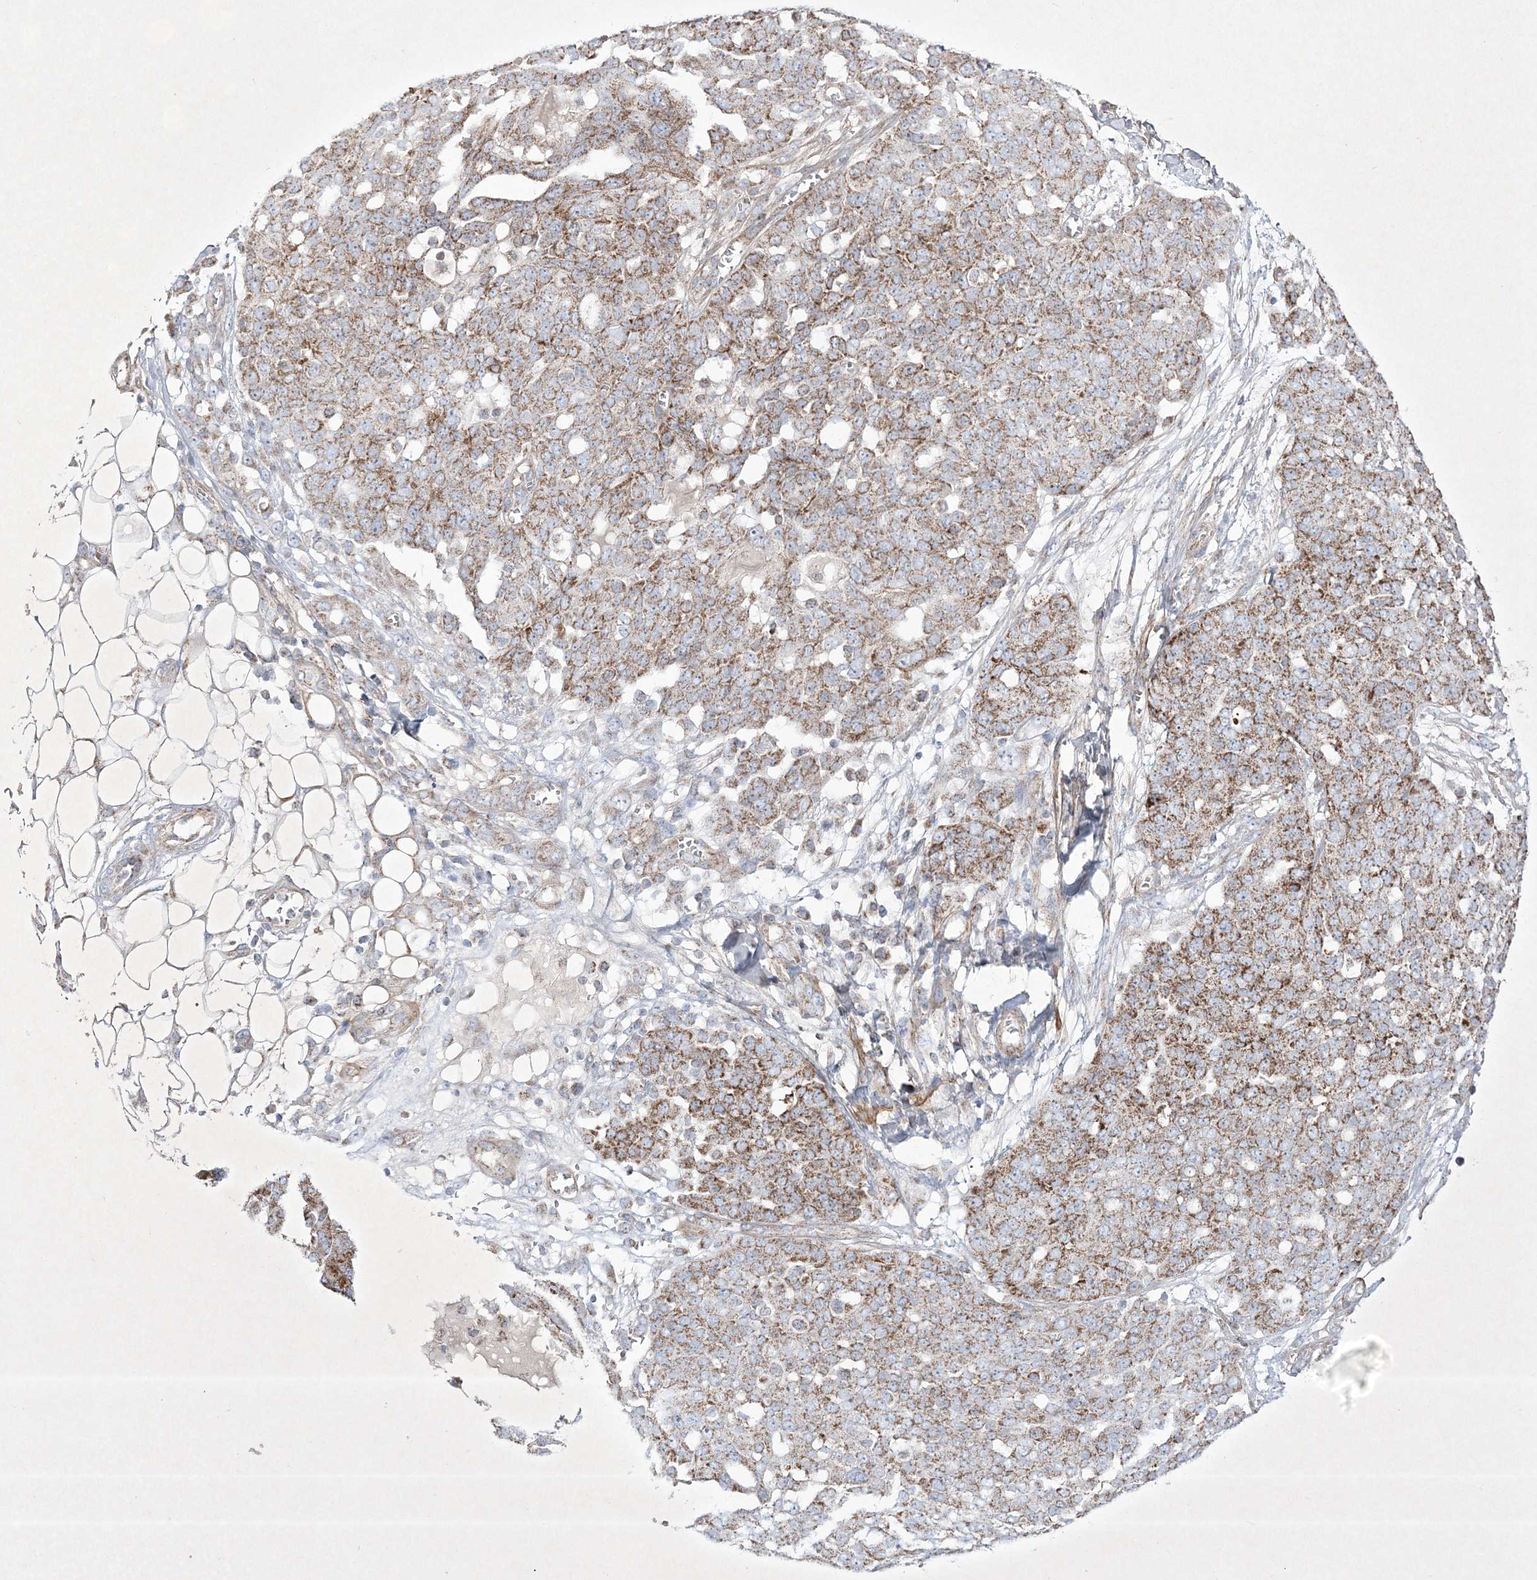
{"staining": {"intensity": "moderate", "quantity": ">75%", "location": "cytoplasmic/membranous"}, "tissue": "ovarian cancer", "cell_type": "Tumor cells", "image_type": "cancer", "snomed": [{"axis": "morphology", "description": "Cystadenocarcinoma, serous, NOS"}, {"axis": "topography", "description": "Soft tissue"}, {"axis": "topography", "description": "Ovary"}], "caption": "Ovarian cancer (serous cystadenocarcinoma) stained with immunohistochemistry (IHC) reveals moderate cytoplasmic/membranous positivity in approximately >75% of tumor cells.", "gene": "RICTOR", "patient": {"sex": "female", "age": 57}}